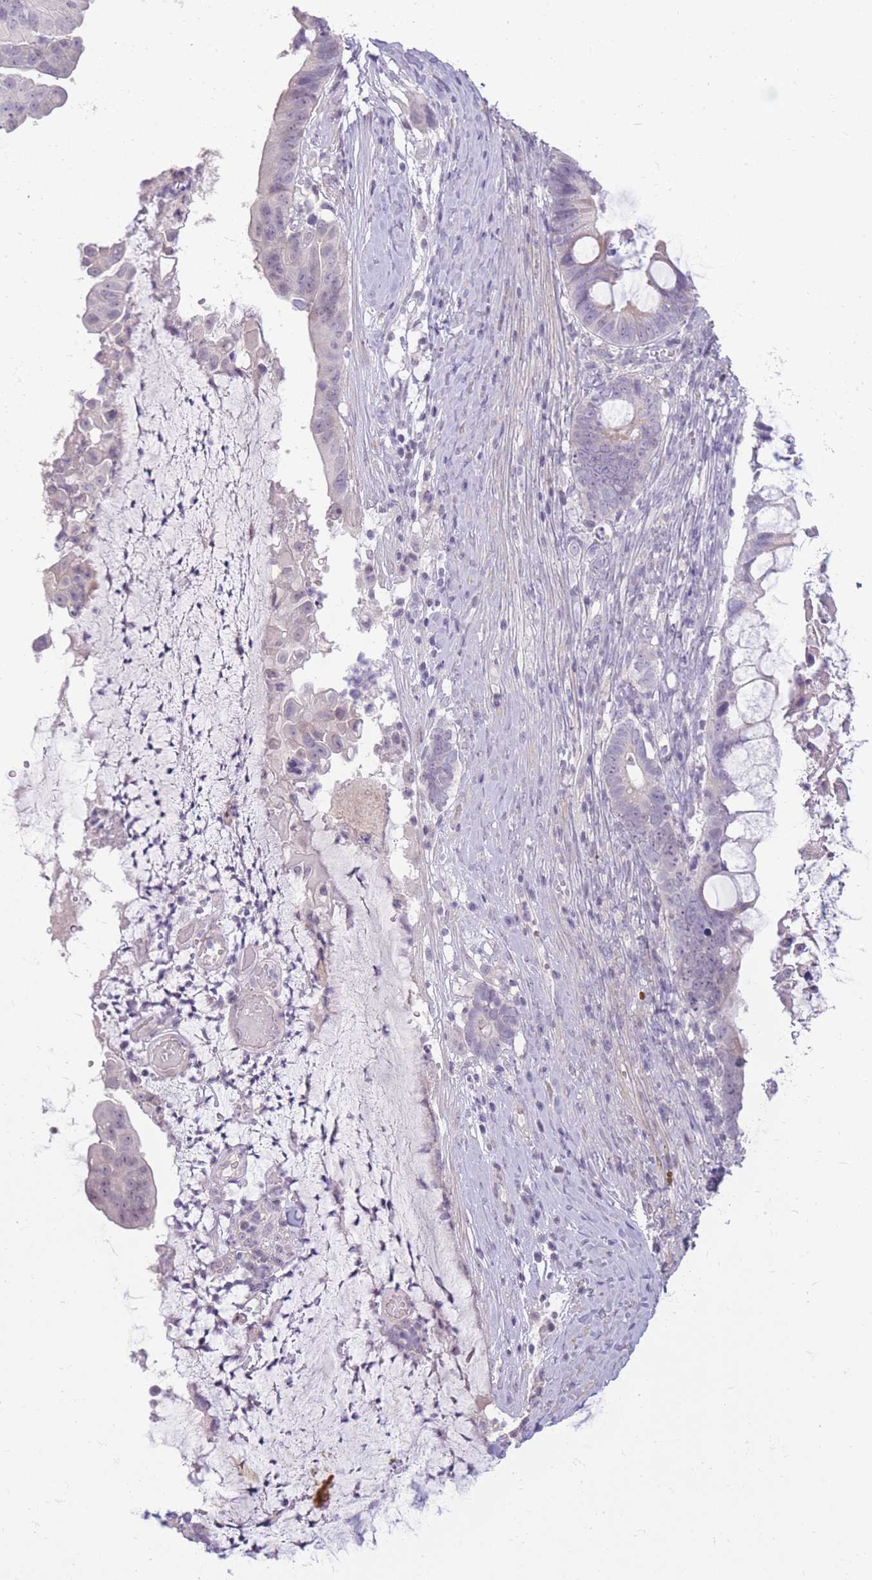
{"staining": {"intensity": "negative", "quantity": "none", "location": "none"}, "tissue": "ovarian cancer", "cell_type": "Tumor cells", "image_type": "cancer", "snomed": [{"axis": "morphology", "description": "Cystadenocarcinoma, mucinous, NOS"}, {"axis": "topography", "description": "Ovary"}], "caption": "The photomicrograph reveals no significant expression in tumor cells of ovarian mucinous cystadenocarcinoma. (DAB (3,3'-diaminobenzidine) IHC with hematoxylin counter stain).", "gene": "ZBTB24", "patient": {"sex": "female", "age": 61}}